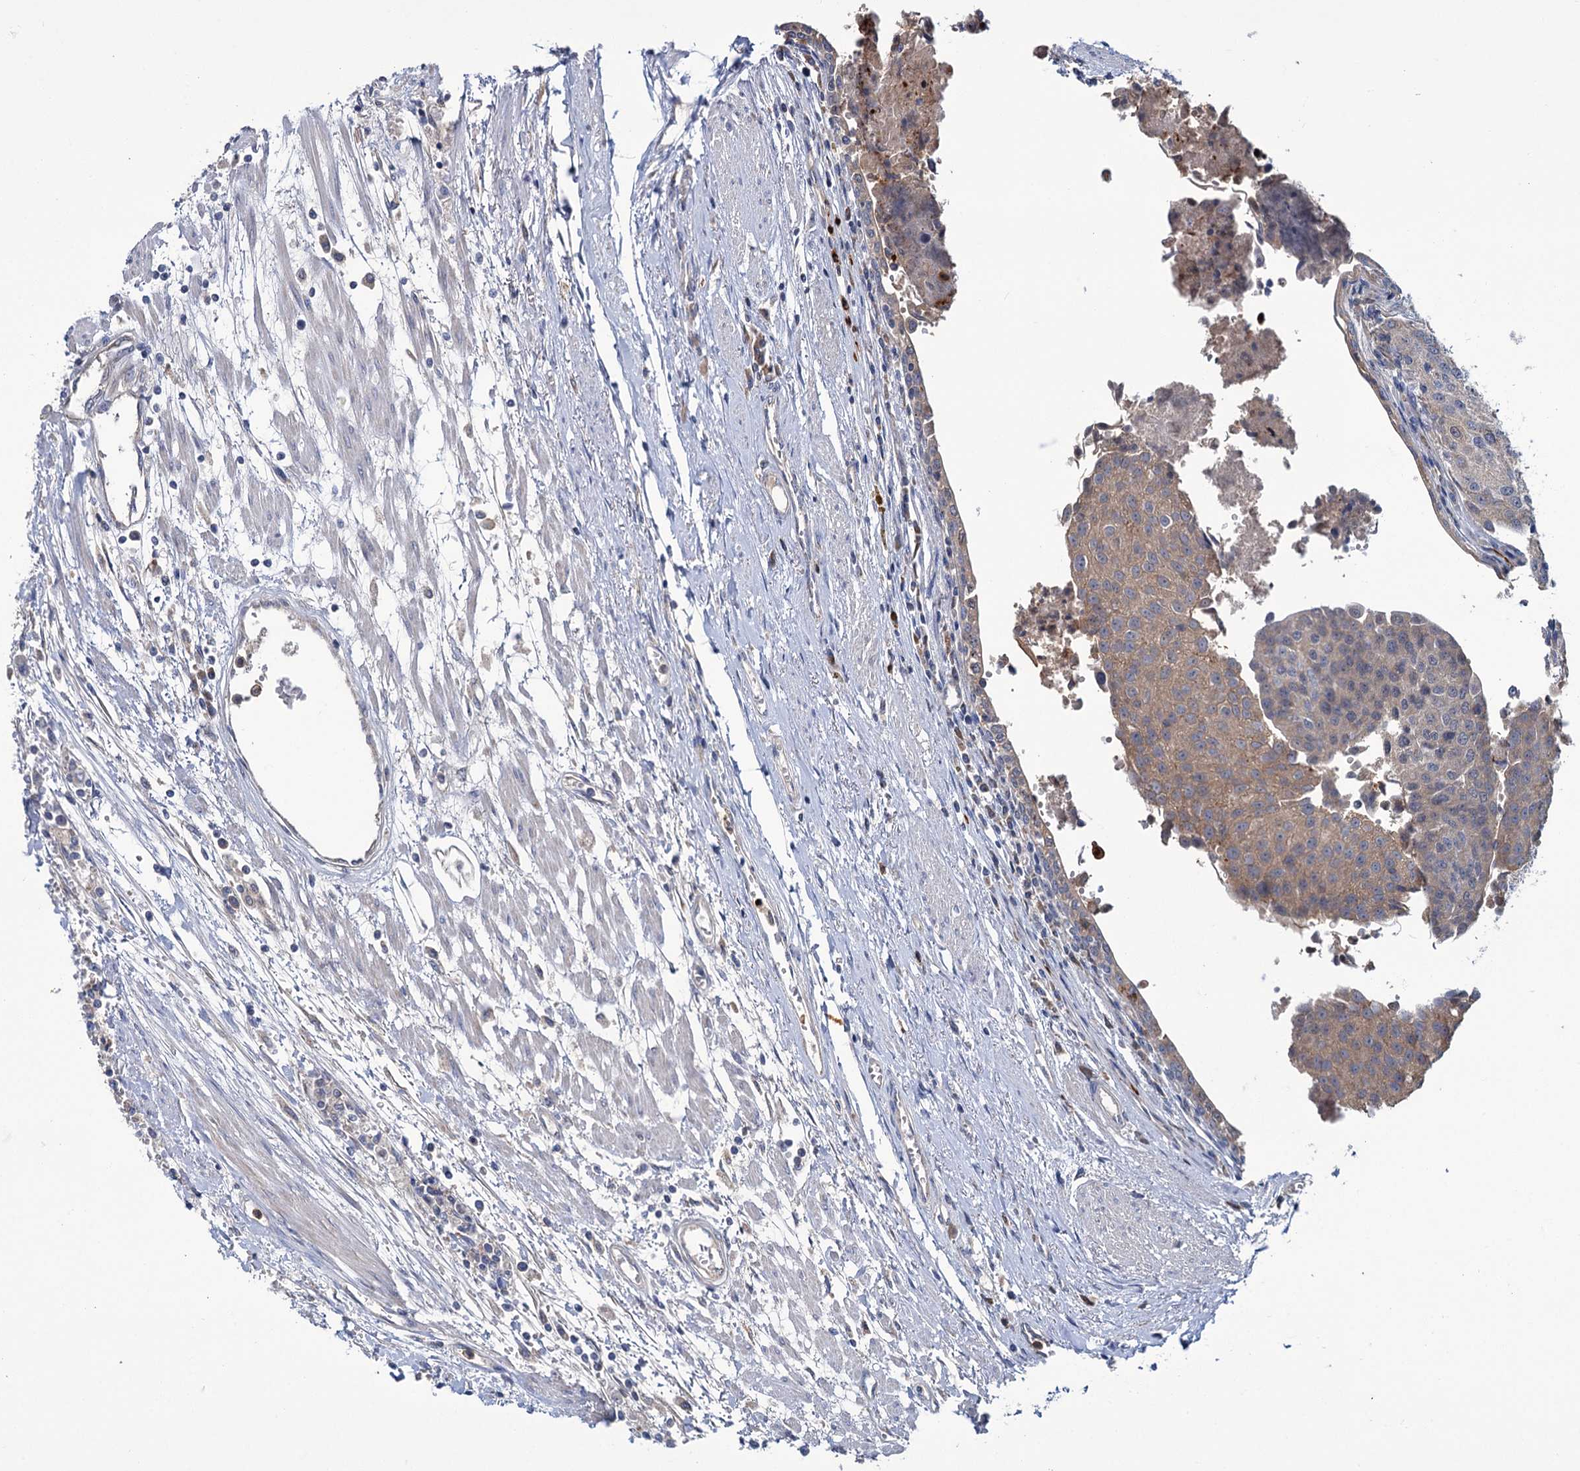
{"staining": {"intensity": "weak", "quantity": "<25%", "location": "cytoplasmic/membranous"}, "tissue": "urothelial cancer", "cell_type": "Tumor cells", "image_type": "cancer", "snomed": [{"axis": "morphology", "description": "Urothelial carcinoma, High grade"}, {"axis": "topography", "description": "Urinary bladder"}], "caption": "IHC image of neoplastic tissue: human urothelial cancer stained with DAB (3,3'-diaminobenzidine) exhibits no significant protein expression in tumor cells.", "gene": "DYNC2H1", "patient": {"sex": "female", "age": 85}}